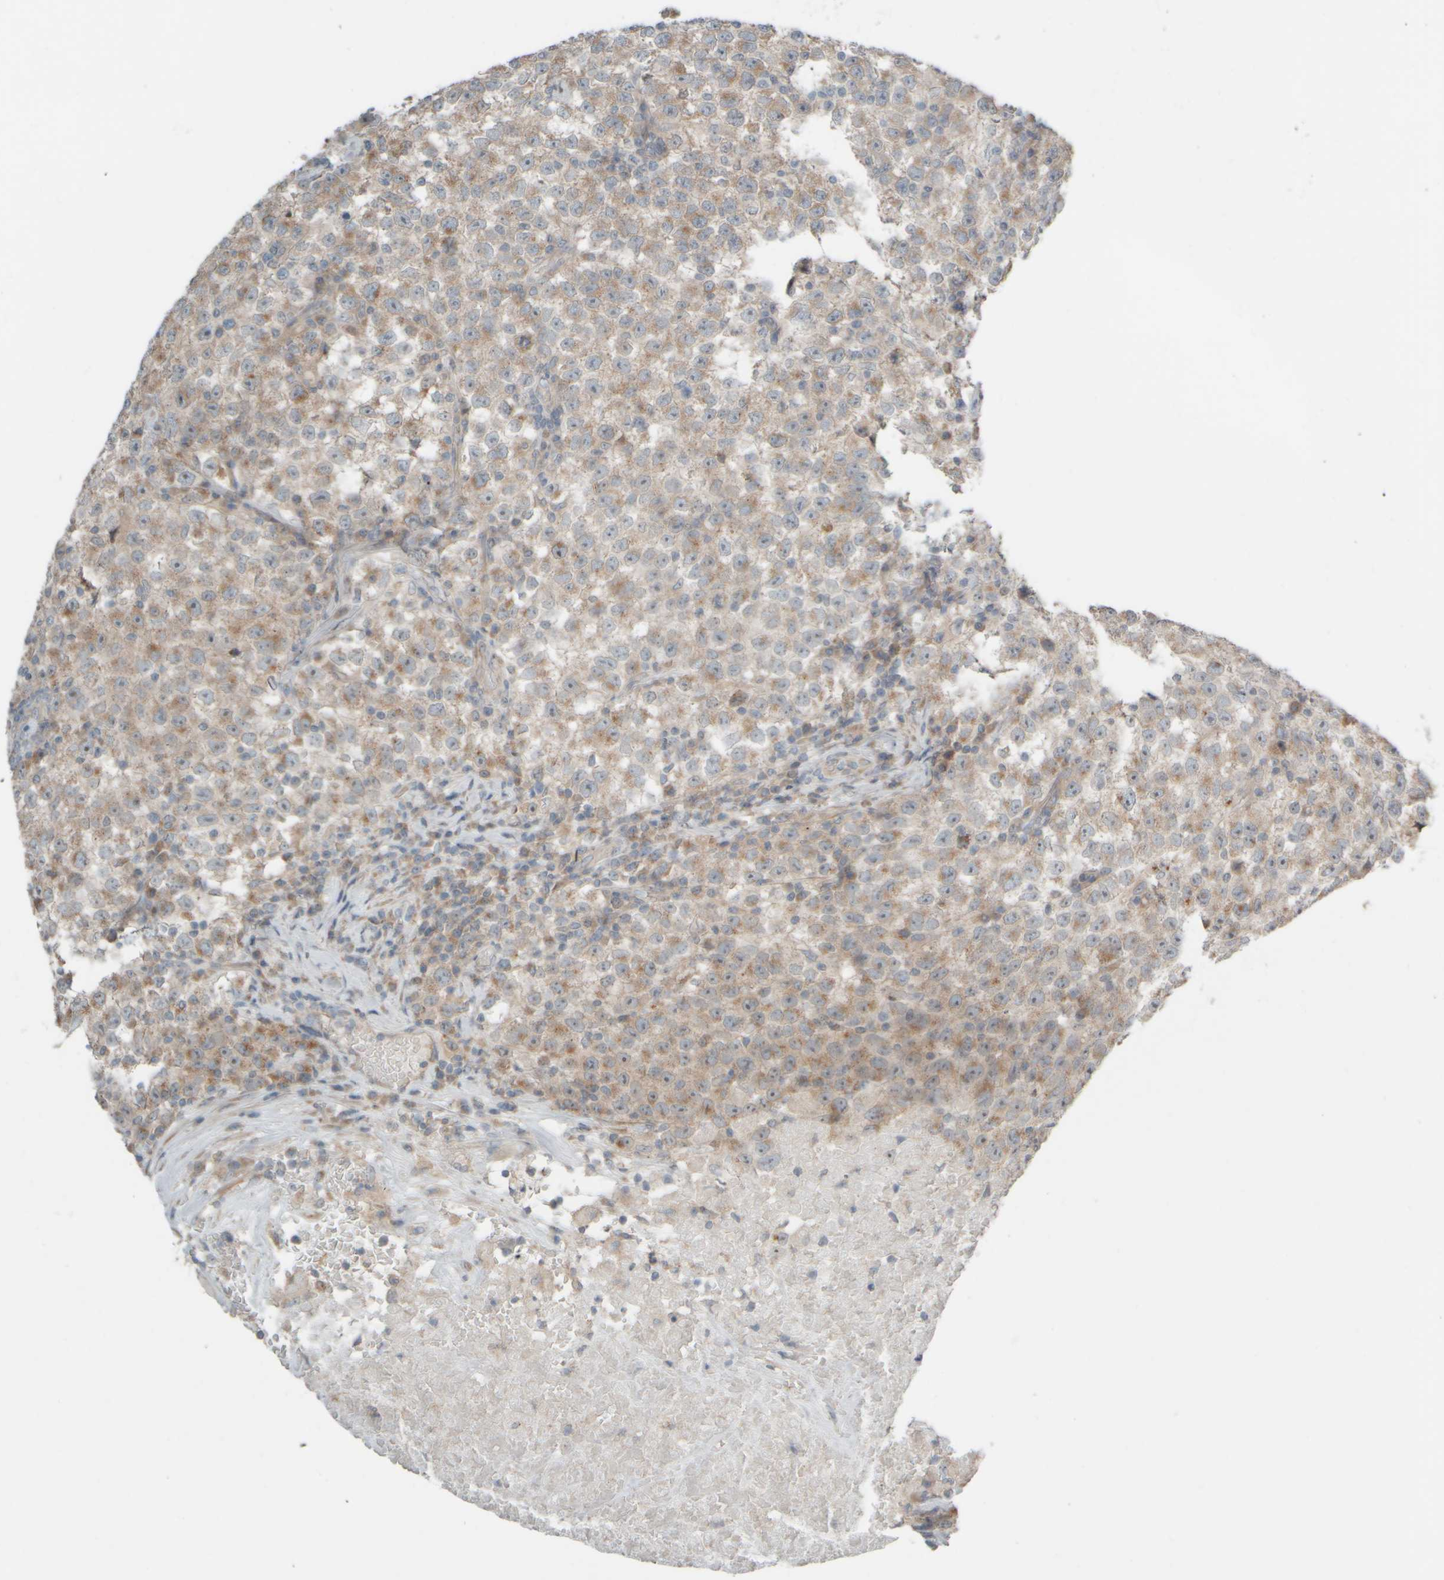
{"staining": {"intensity": "weak", "quantity": ">75%", "location": "cytoplasmic/membranous"}, "tissue": "testis cancer", "cell_type": "Tumor cells", "image_type": "cancer", "snomed": [{"axis": "morphology", "description": "Seminoma, NOS"}, {"axis": "topography", "description": "Testis"}], "caption": "IHC (DAB) staining of human seminoma (testis) demonstrates weak cytoplasmic/membranous protein positivity in approximately >75% of tumor cells.", "gene": "HGS", "patient": {"sex": "male", "age": 22}}